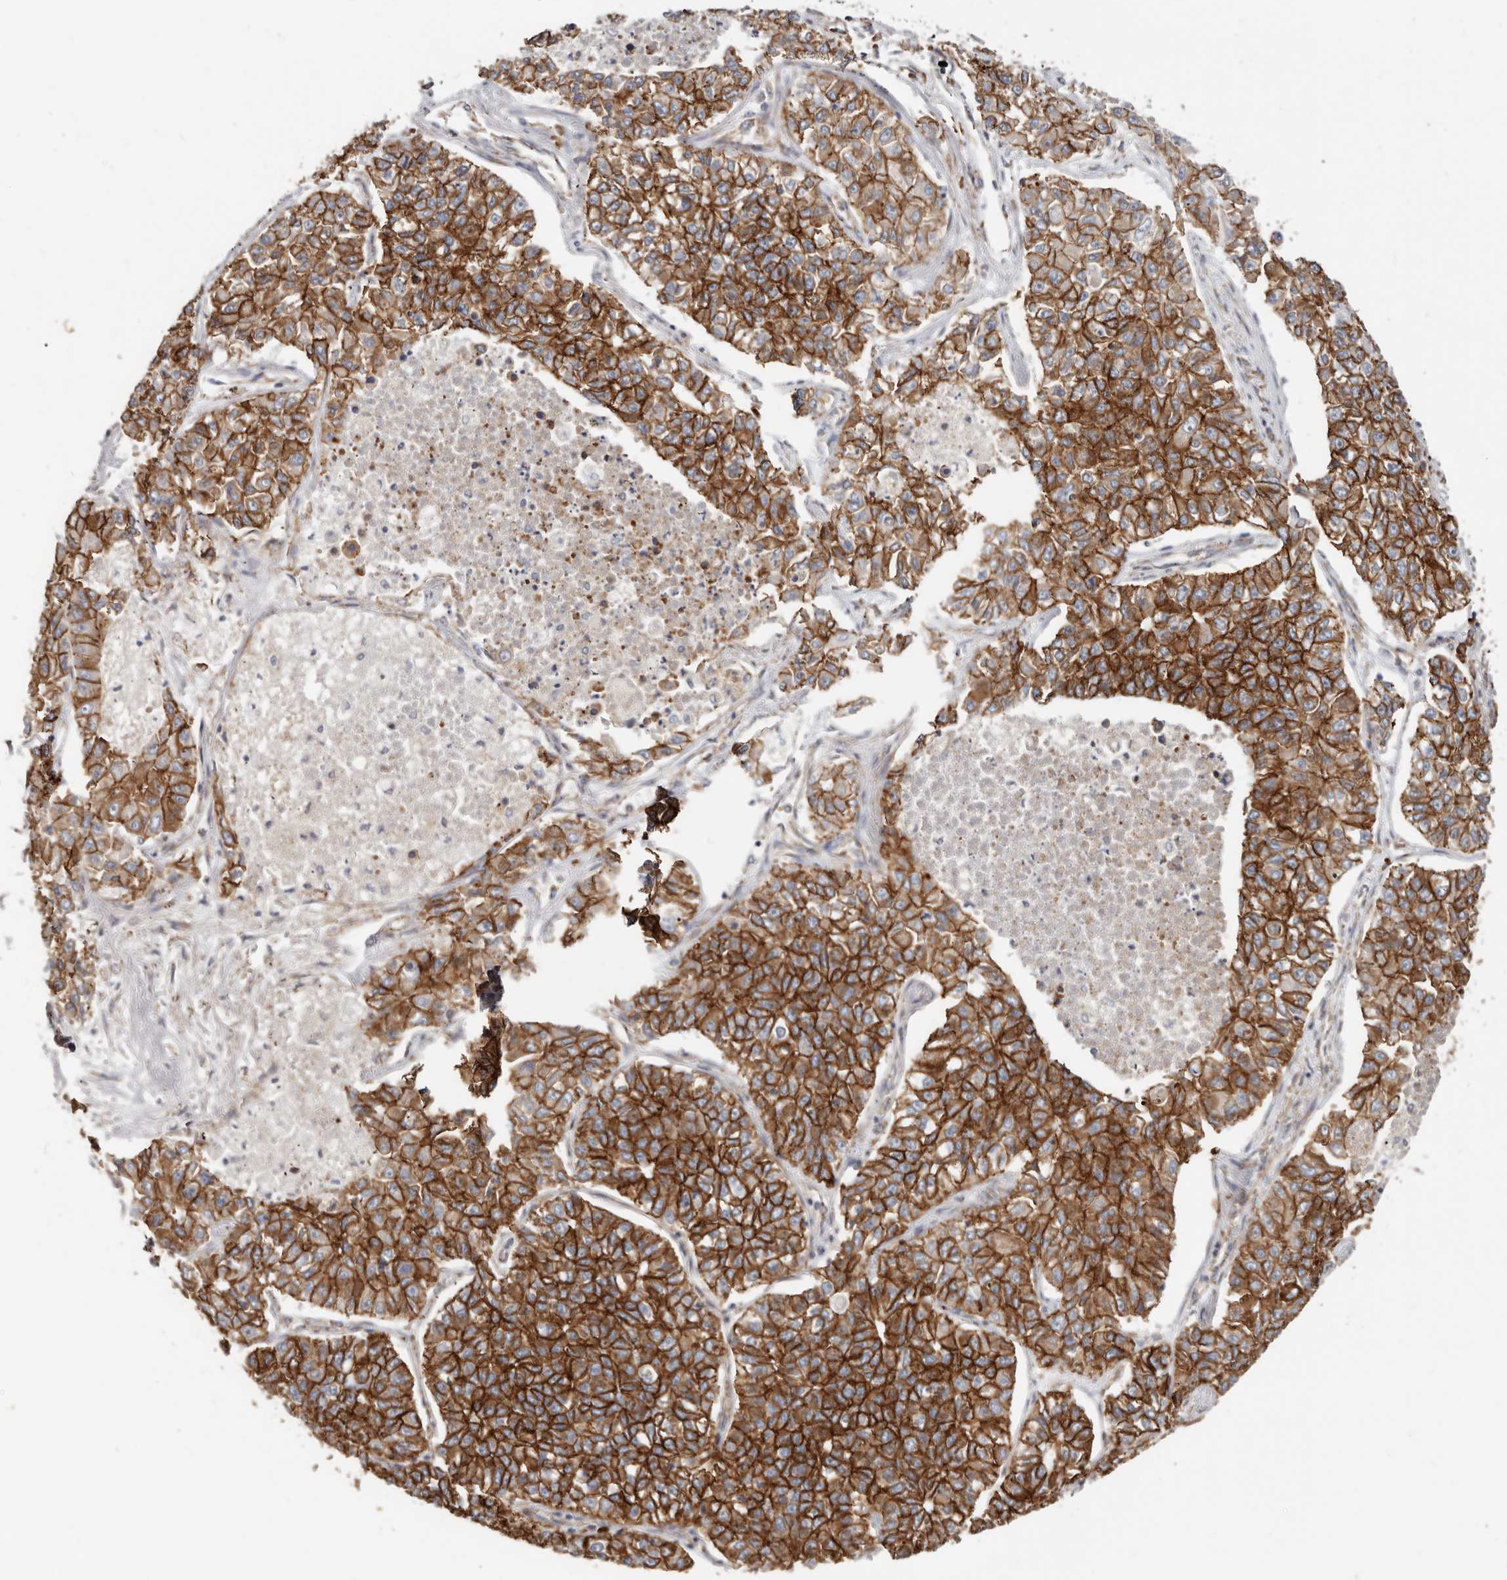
{"staining": {"intensity": "strong", "quantity": ">75%", "location": "cytoplasmic/membranous"}, "tissue": "lung cancer", "cell_type": "Tumor cells", "image_type": "cancer", "snomed": [{"axis": "morphology", "description": "Adenocarcinoma, NOS"}, {"axis": "topography", "description": "Lung"}], "caption": "This photomicrograph displays adenocarcinoma (lung) stained with immunohistochemistry to label a protein in brown. The cytoplasmic/membranous of tumor cells show strong positivity for the protein. Nuclei are counter-stained blue.", "gene": "CTNNB1", "patient": {"sex": "male", "age": 49}}